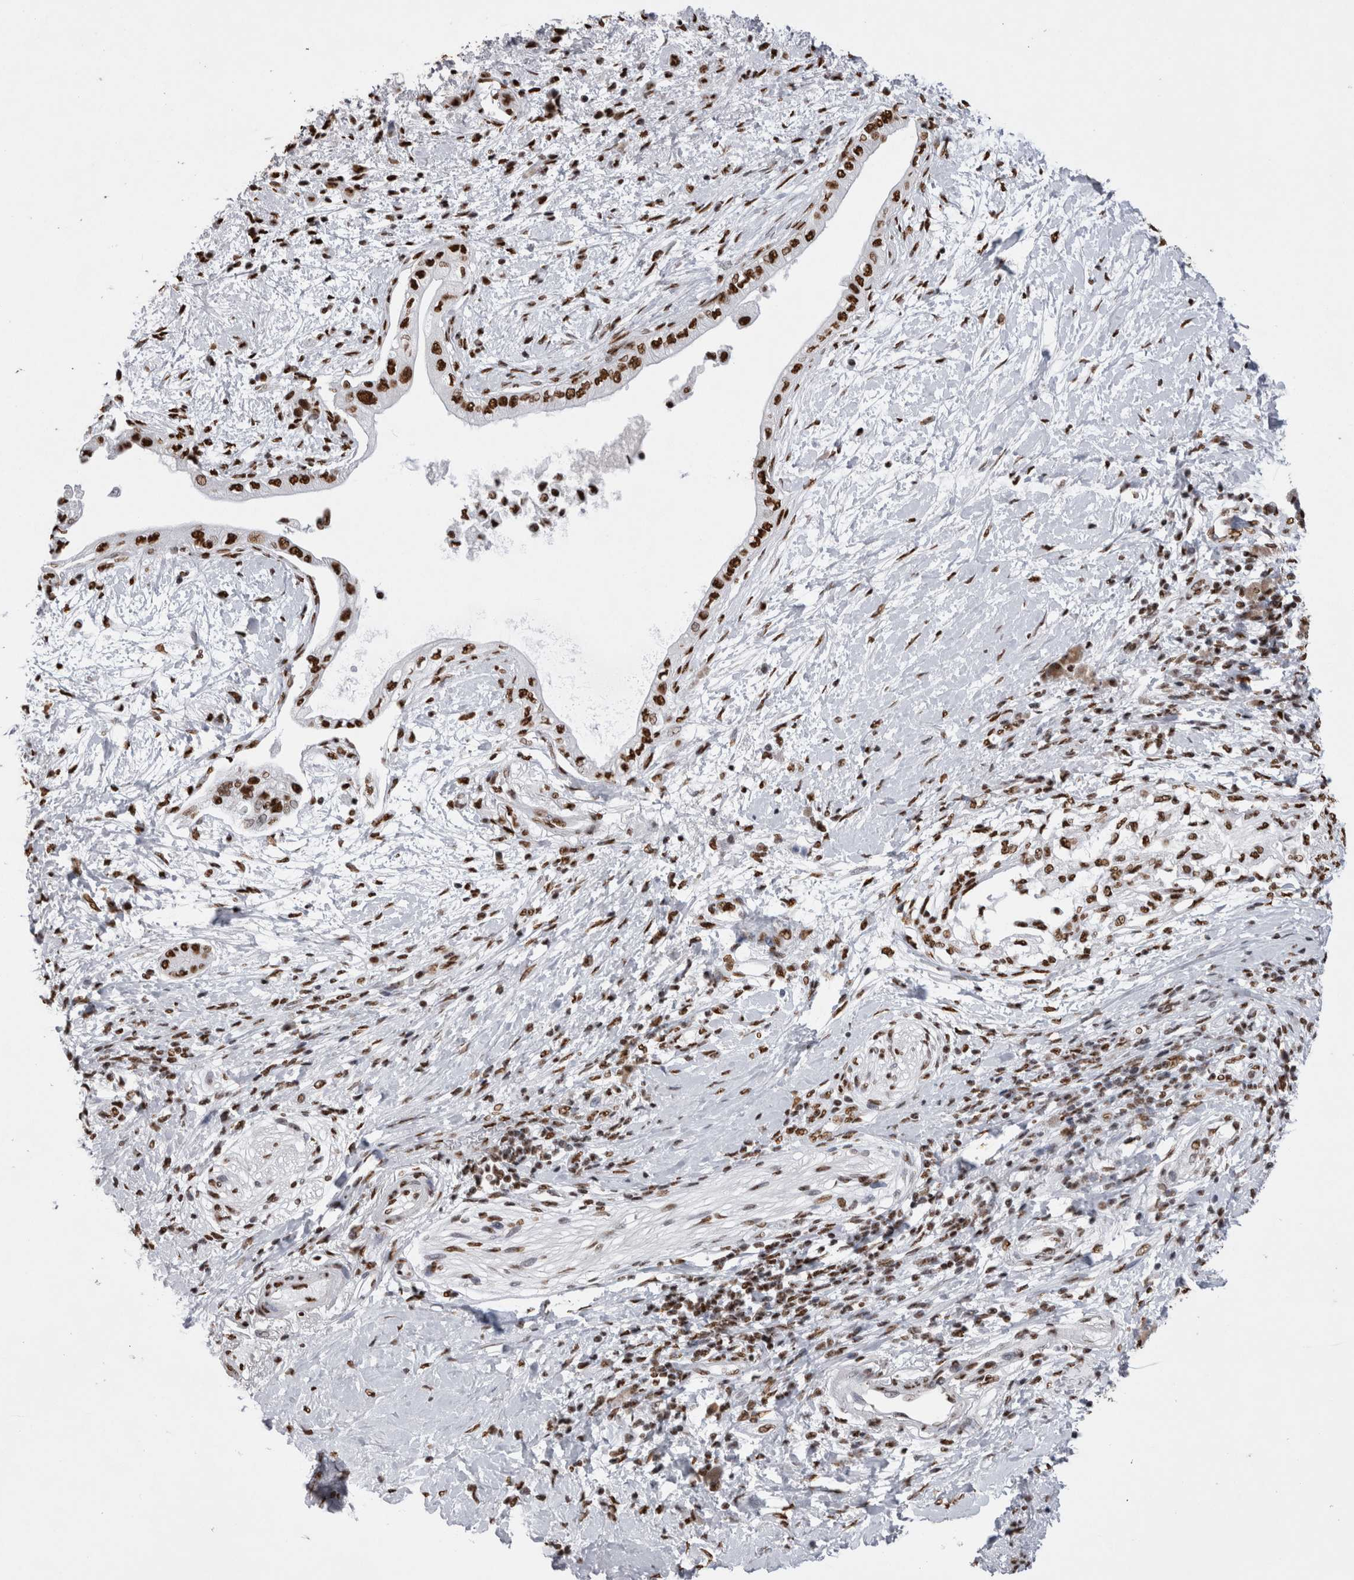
{"staining": {"intensity": "strong", "quantity": ">75%", "location": "nuclear"}, "tissue": "pancreatic cancer", "cell_type": "Tumor cells", "image_type": "cancer", "snomed": [{"axis": "morphology", "description": "Normal tissue, NOS"}, {"axis": "morphology", "description": "Adenocarcinoma, NOS"}, {"axis": "topography", "description": "Pancreas"}, {"axis": "topography", "description": "Duodenum"}], "caption": "DAB (3,3'-diaminobenzidine) immunohistochemical staining of pancreatic cancer (adenocarcinoma) reveals strong nuclear protein positivity in approximately >75% of tumor cells.", "gene": "ALPK3", "patient": {"sex": "female", "age": 60}}